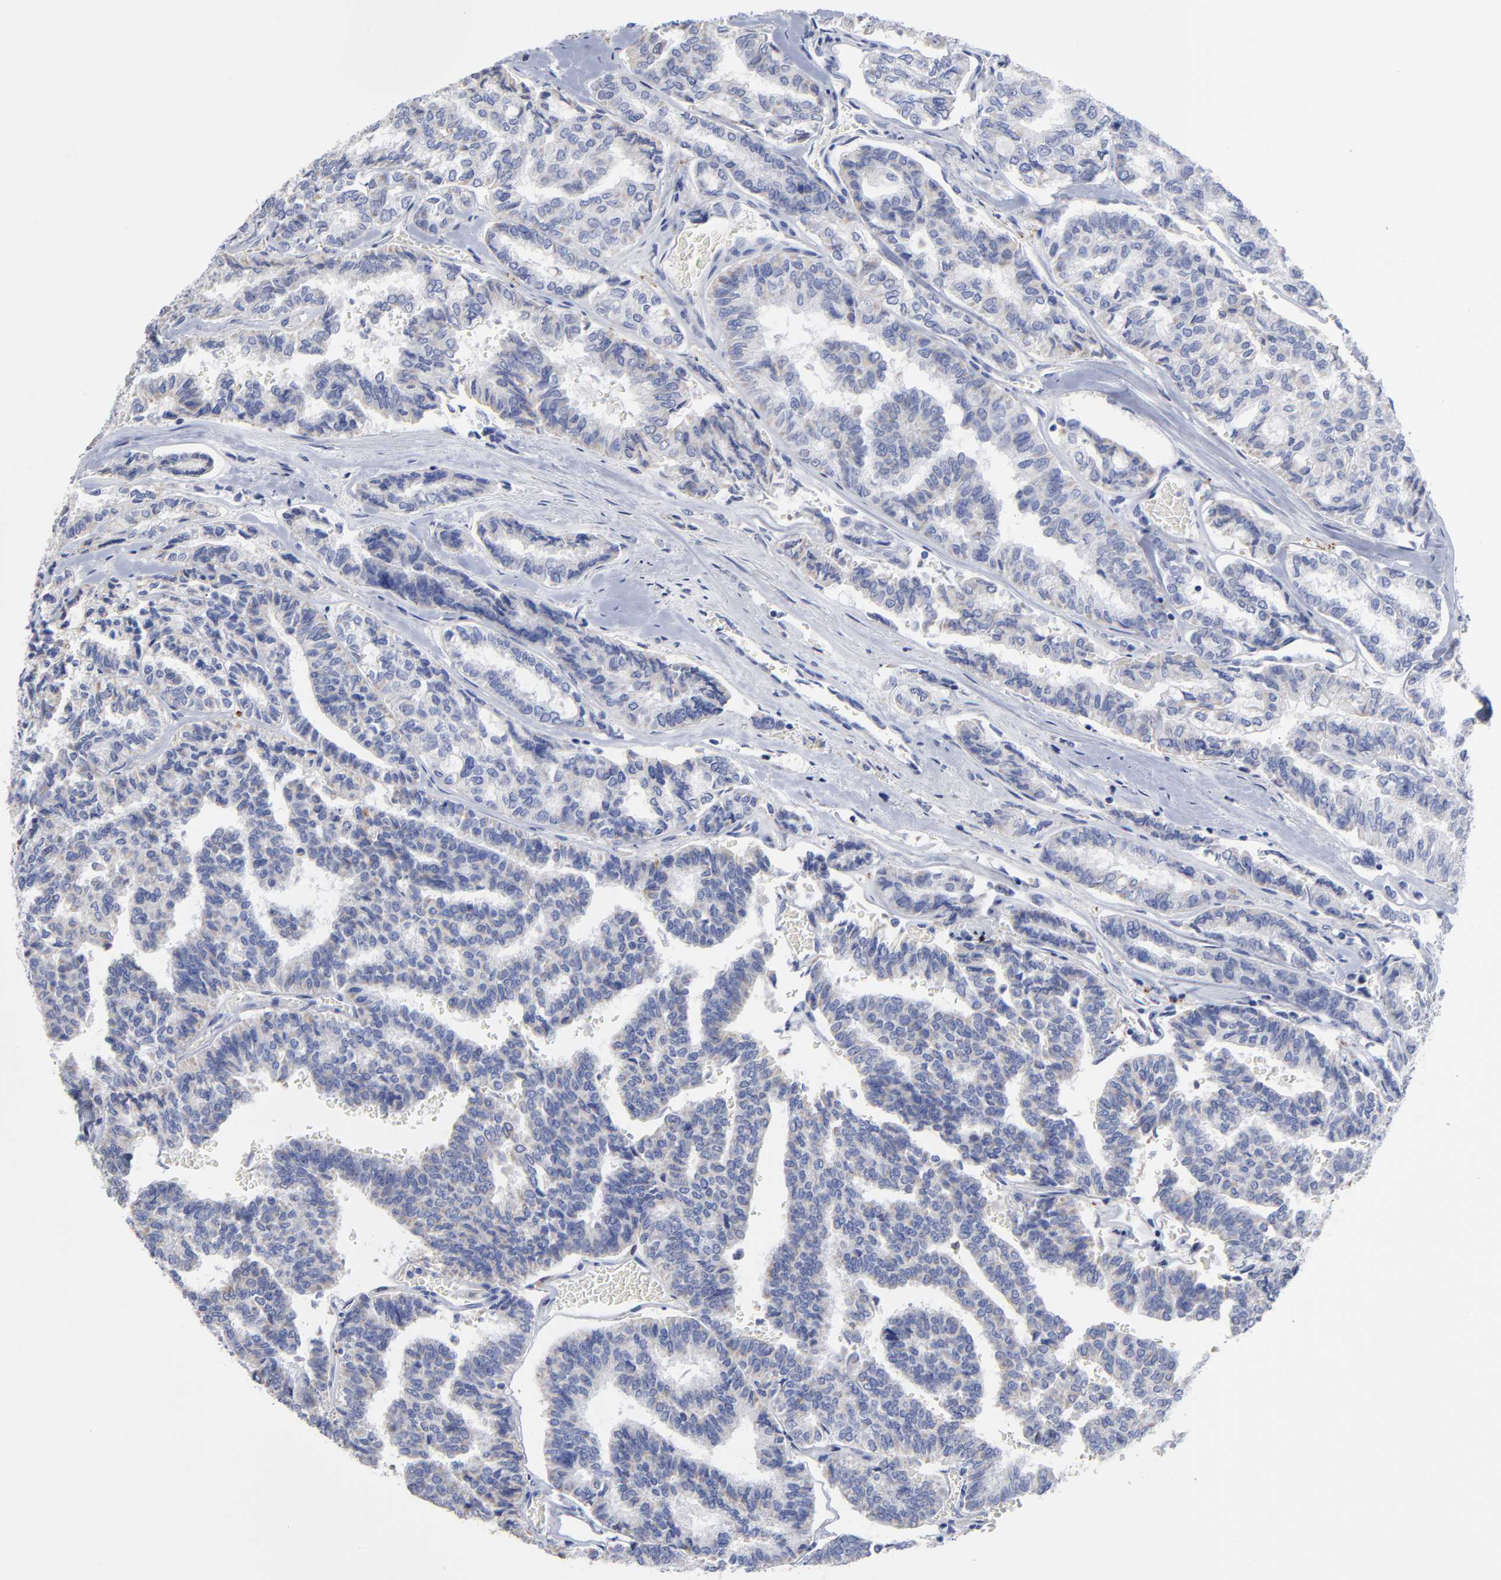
{"staining": {"intensity": "weak", "quantity": "25%-75%", "location": "cytoplasmic/membranous"}, "tissue": "thyroid cancer", "cell_type": "Tumor cells", "image_type": "cancer", "snomed": [{"axis": "morphology", "description": "Papillary adenocarcinoma, NOS"}, {"axis": "topography", "description": "Thyroid gland"}], "caption": "High-magnification brightfield microscopy of thyroid cancer stained with DAB (3,3'-diaminobenzidine) (brown) and counterstained with hematoxylin (blue). tumor cells exhibit weak cytoplasmic/membranous expression is present in about25%-75% of cells.", "gene": "PTP4A1", "patient": {"sex": "female", "age": 35}}